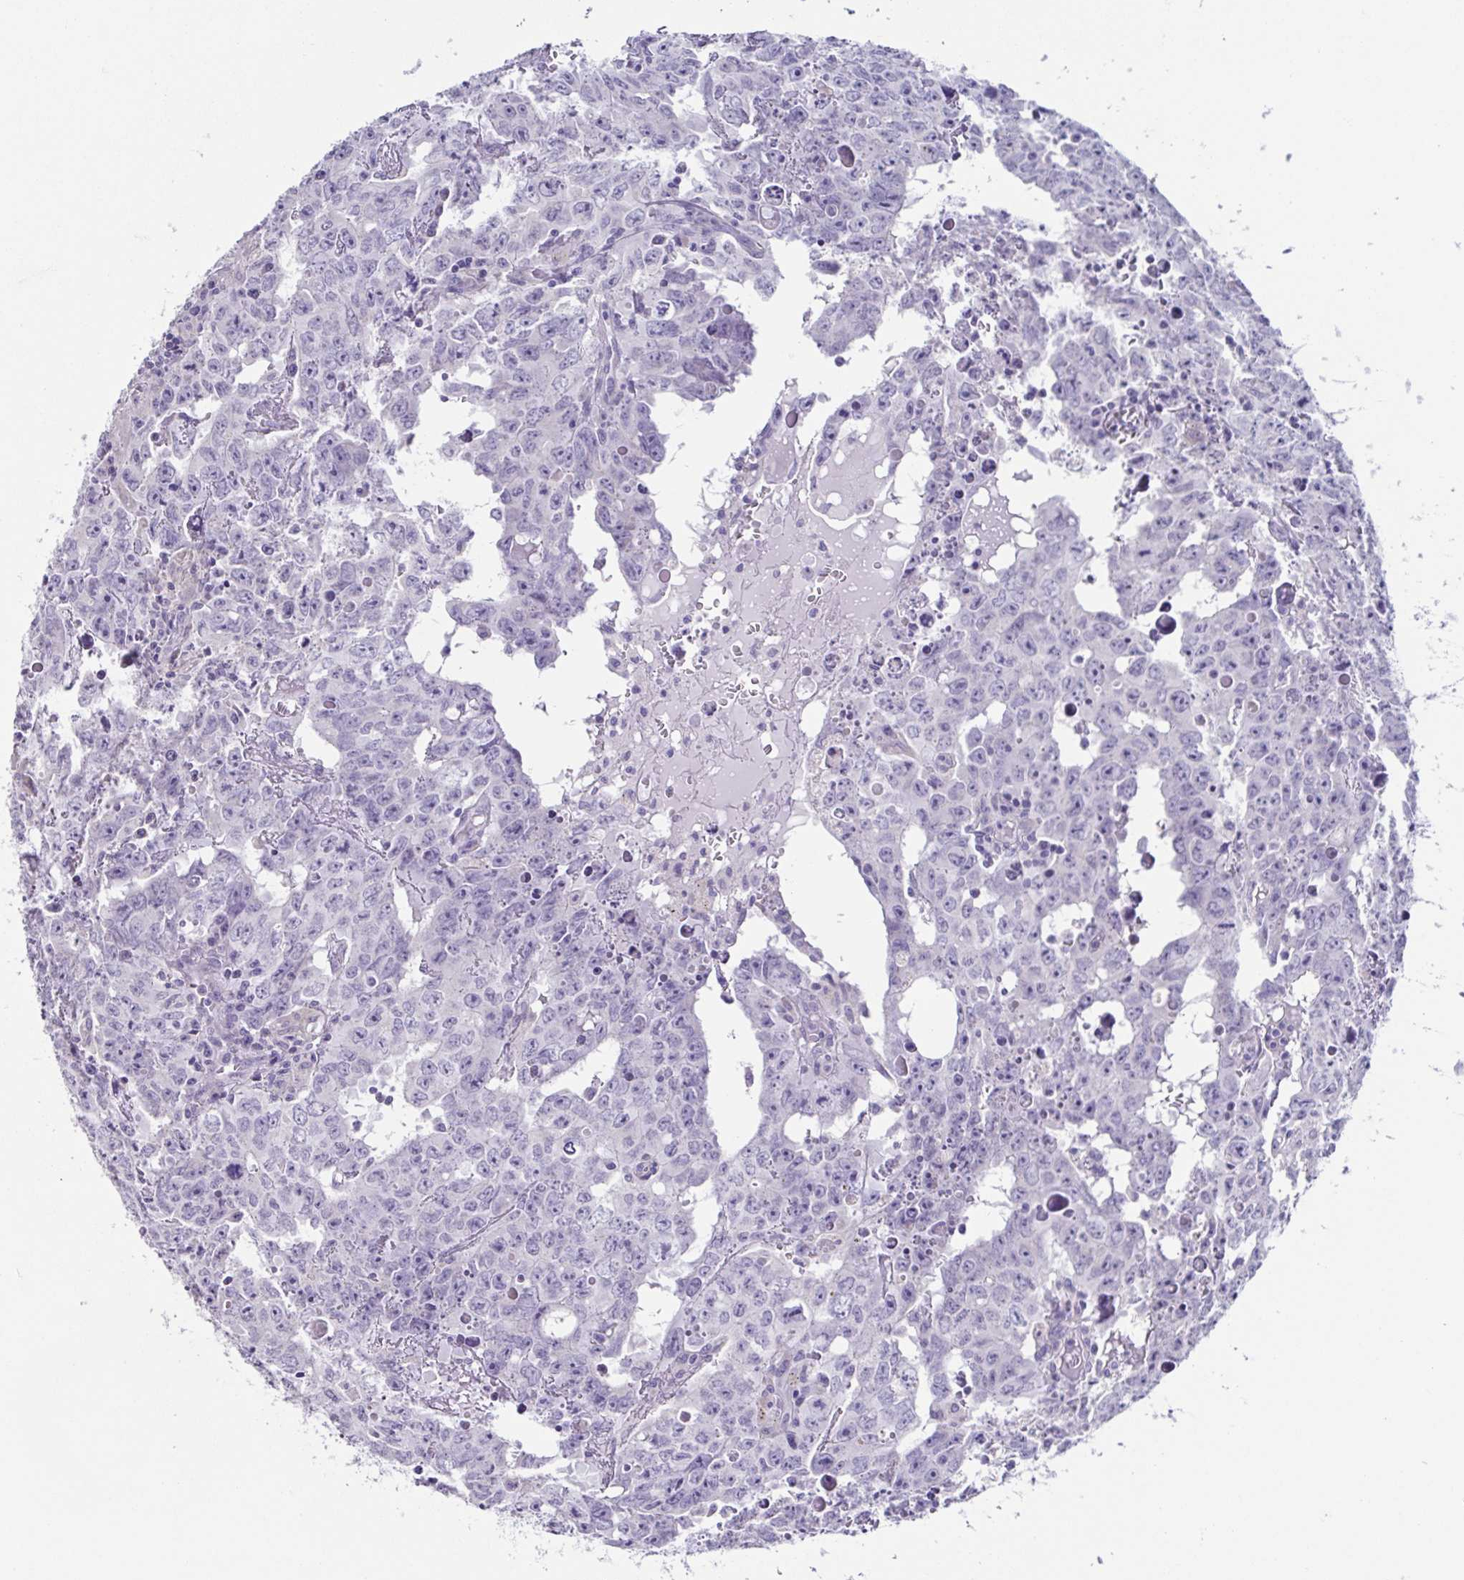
{"staining": {"intensity": "negative", "quantity": "none", "location": "none"}, "tissue": "testis cancer", "cell_type": "Tumor cells", "image_type": "cancer", "snomed": [{"axis": "morphology", "description": "Carcinoma, Embryonal, NOS"}, {"axis": "topography", "description": "Testis"}], "caption": "This is a micrograph of IHC staining of testis cancer (embryonal carcinoma), which shows no positivity in tumor cells.", "gene": "RDH11", "patient": {"sex": "male", "age": 22}}